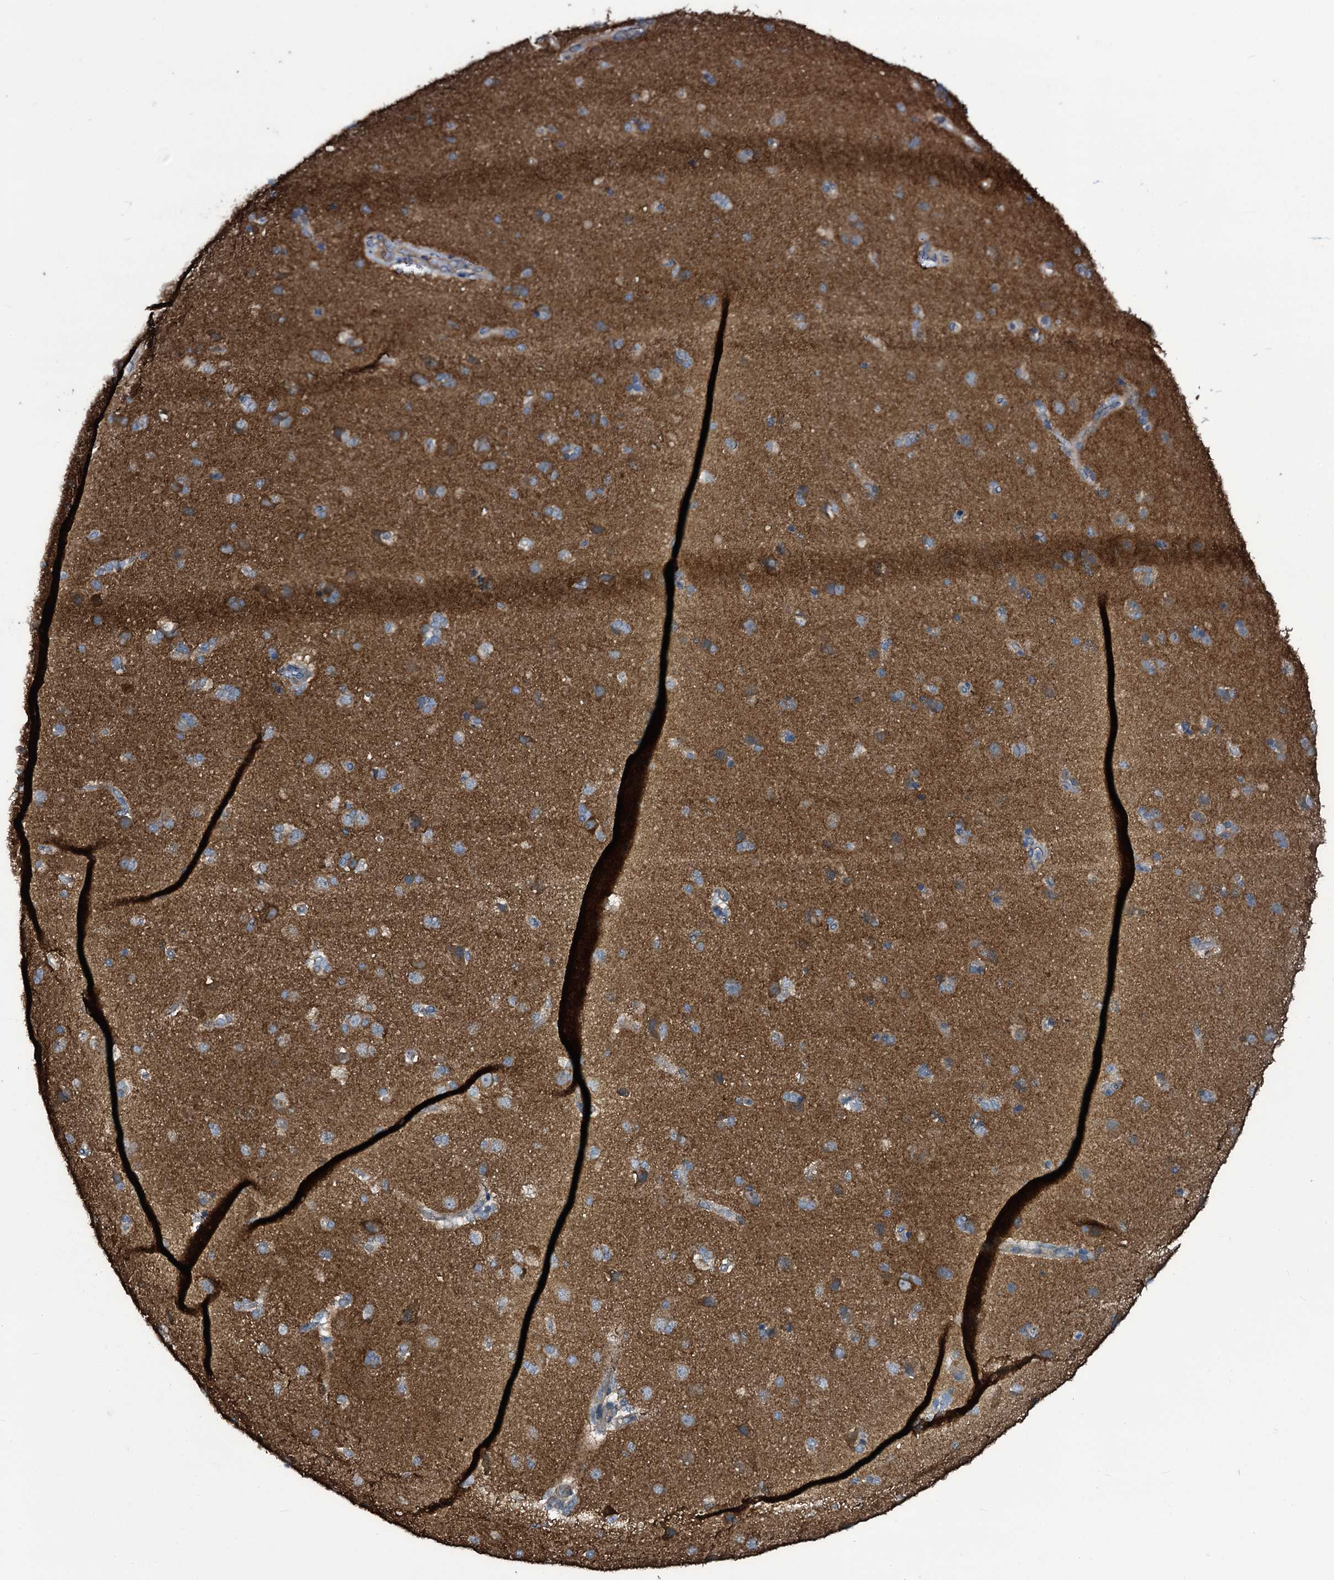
{"staining": {"intensity": "weak", "quantity": "<25%", "location": "cytoplasmic/membranous"}, "tissue": "cerebral cortex", "cell_type": "Endothelial cells", "image_type": "normal", "snomed": [{"axis": "morphology", "description": "Normal tissue, NOS"}, {"axis": "topography", "description": "Cerebral cortex"}], "caption": "The histopathology image shows no significant positivity in endothelial cells of cerebral cortex. (Brightfield microscopy of DAB (3,3'-diaminobenzidine) IHC at high magnification).", "gene": "WIPF3", "patient": {"sex": "male", "age": 62}}